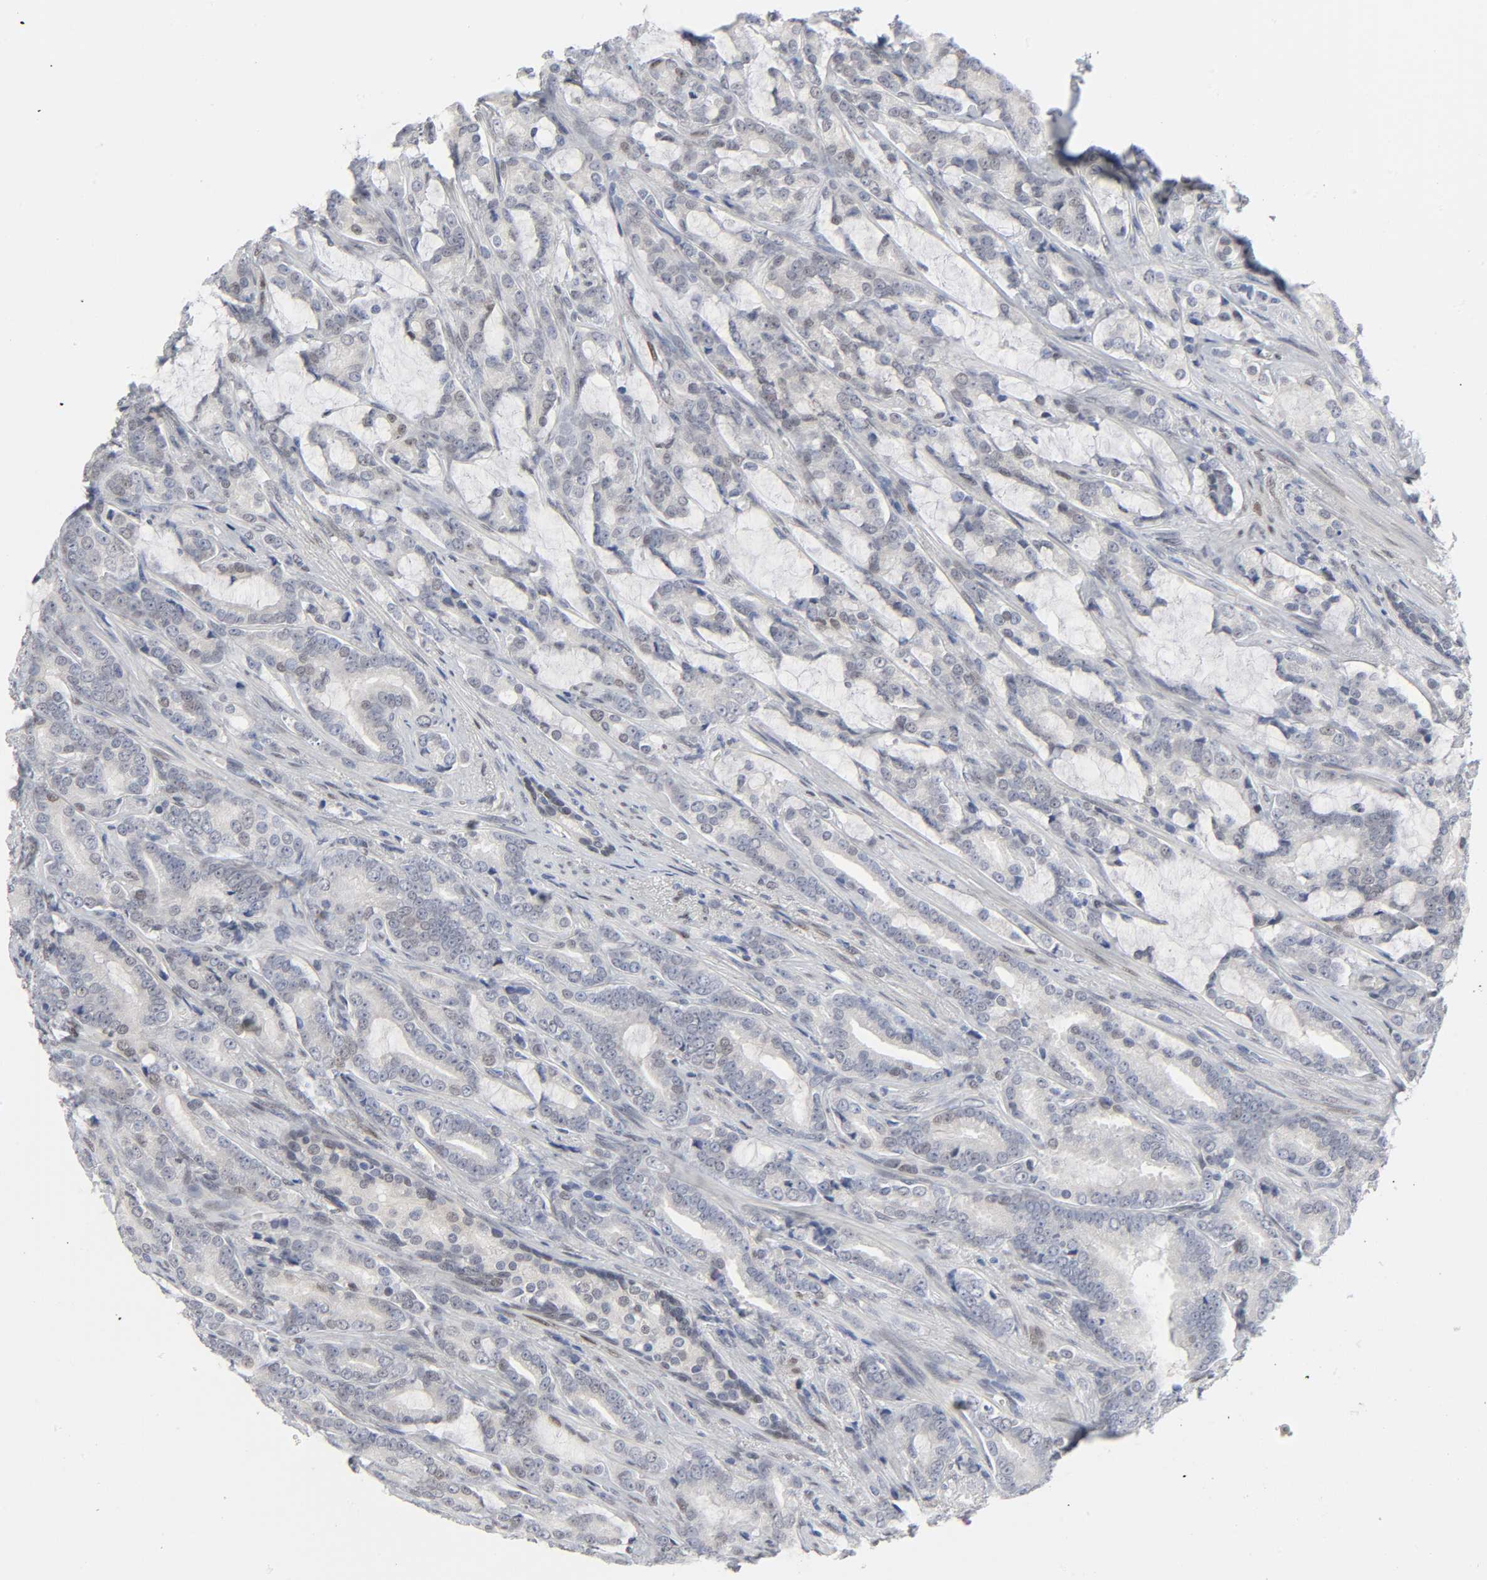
{"staining": {"intensity": "weak", "quantity": "<25%", "location": "nuclear"}, "tissue": "prostate cancer", "cell_type": "Tumor cells", "image_type": "cancer", "snomed": [{"axis": "morphology", "description": "Adenocarcinoma, Low grade"}, {"axis": "topography", "description": "Prostate"}], "caption": "Human adenocarcinoma (low-grade) (prostate) stained for a protein using immunohistochemistry demonstrates no staining in tumor cells.", "gene": "SALL2", "patient": {"sex": "male", "age": 58}}